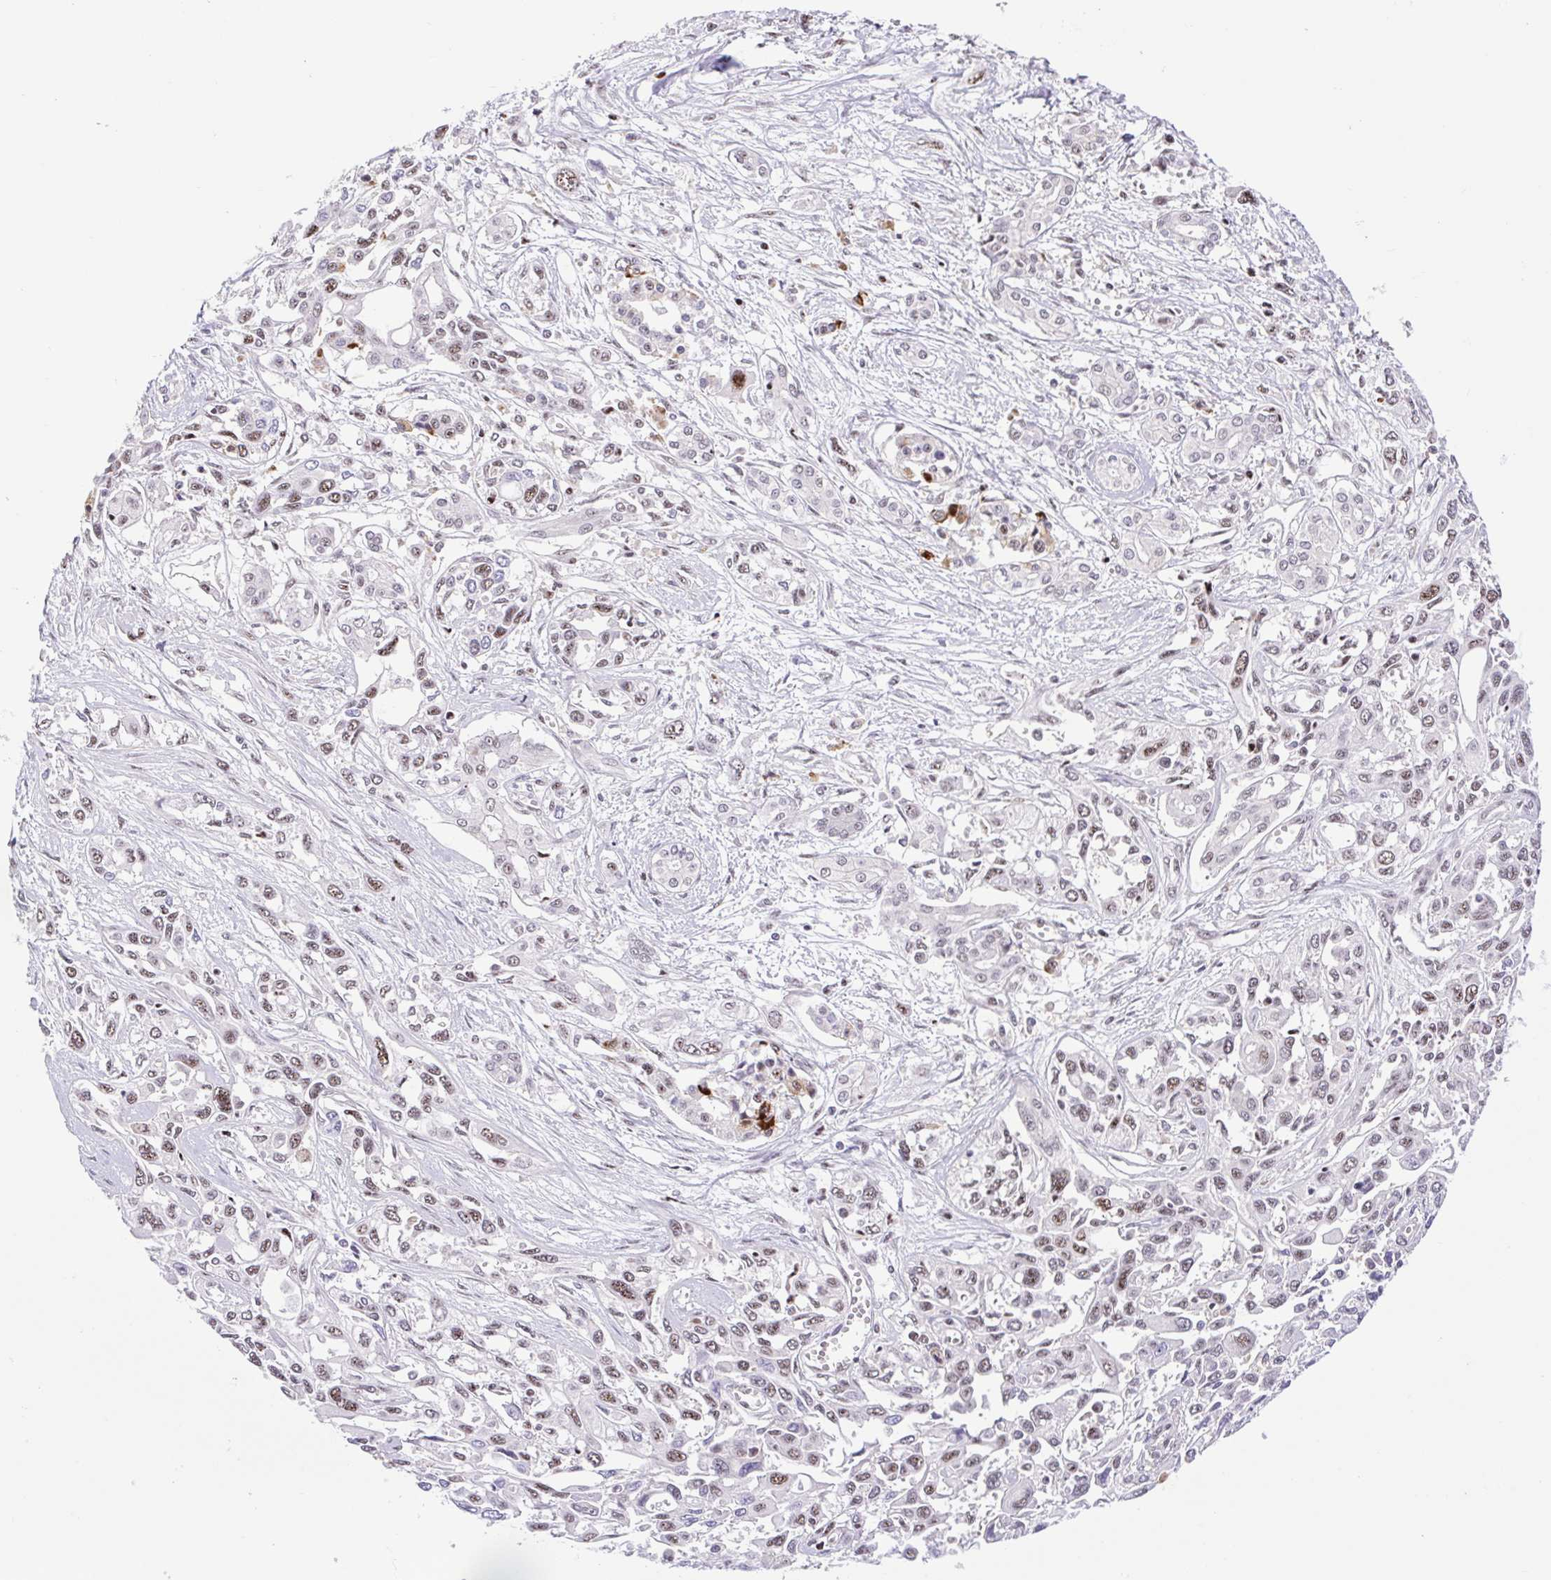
{"staining": {"intensity": "weak", "quantity": "25%-75%", "location": "nuclear"}, "tissue": "pancreatic cancer", "cell_type": "Tumor cells", "image_type": "cancer", "snomed": [{"axis": "morphology", "description": "Adenocarcinoma, NOS"}, {"axis": "topography", "description": "Pancreas"}], "caption": "Human pancreatic adenocarcinoma stained for a protein (brown) reveals weak nuclear positive staining in approximately 25%-75% of tumor cells.", "gene": "ERG", "patient": {"sex": "female", "age": 55}}